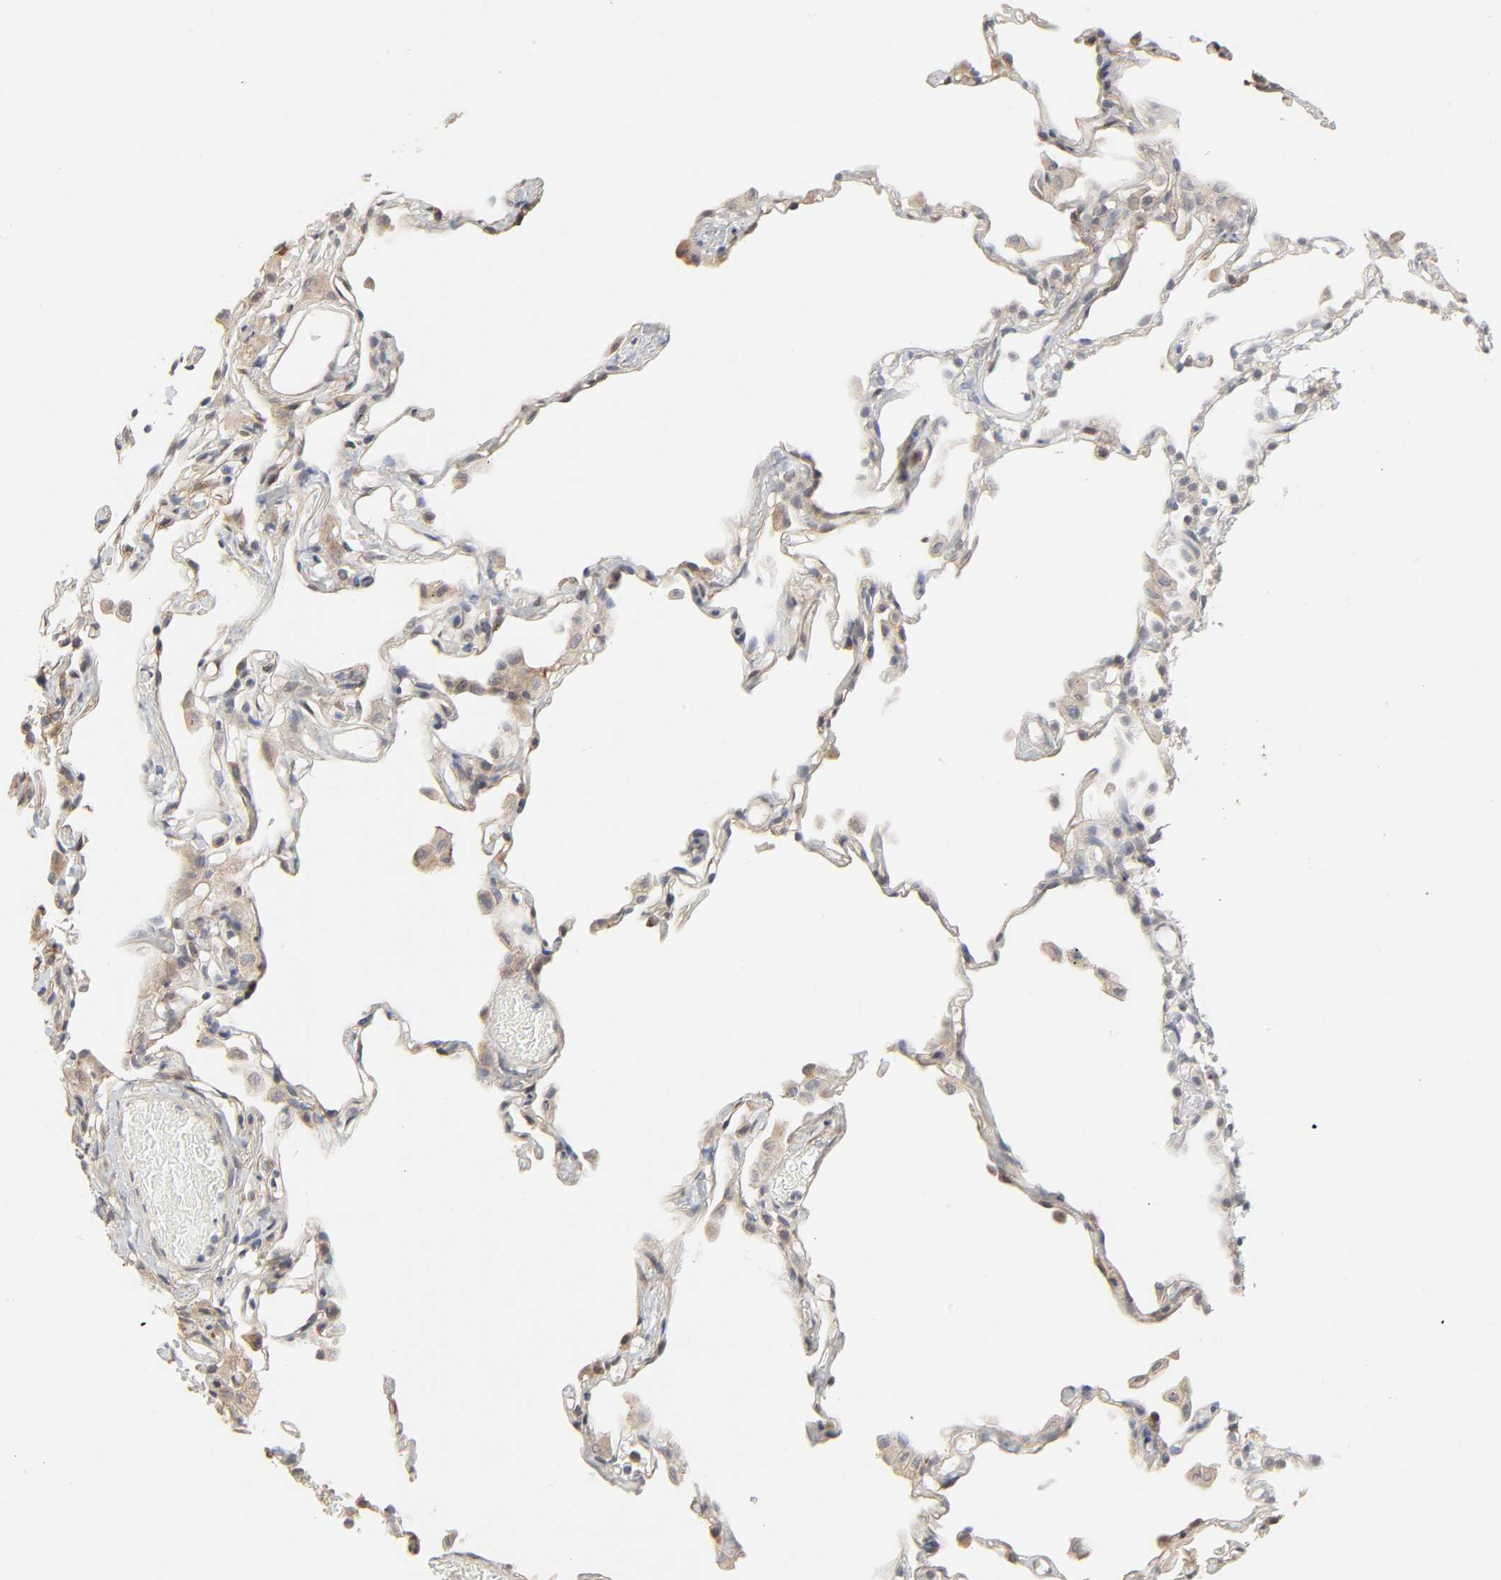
{"staining": {"intensity": "weak", "quantity": "25%-75%", "location": "cytoplasmic/membranous"}, "tissue": "lung", "cell_type": "Alveolar cells", "image_type": "normal", "snomed": [{"axis": "morphology", "description": "Normal tissue, NOS"}, {"axis": "topography", "description": "Lung"}], "caption": "Immunohistochemical staining of unremarkable lung reveals 25%-75% levels of weak cytoplasmic/membranous protein positivity in about 25%-75% of alveolar cells.", "gene": "NDRG2", "patient": {"sex": "female", "age": 49}}